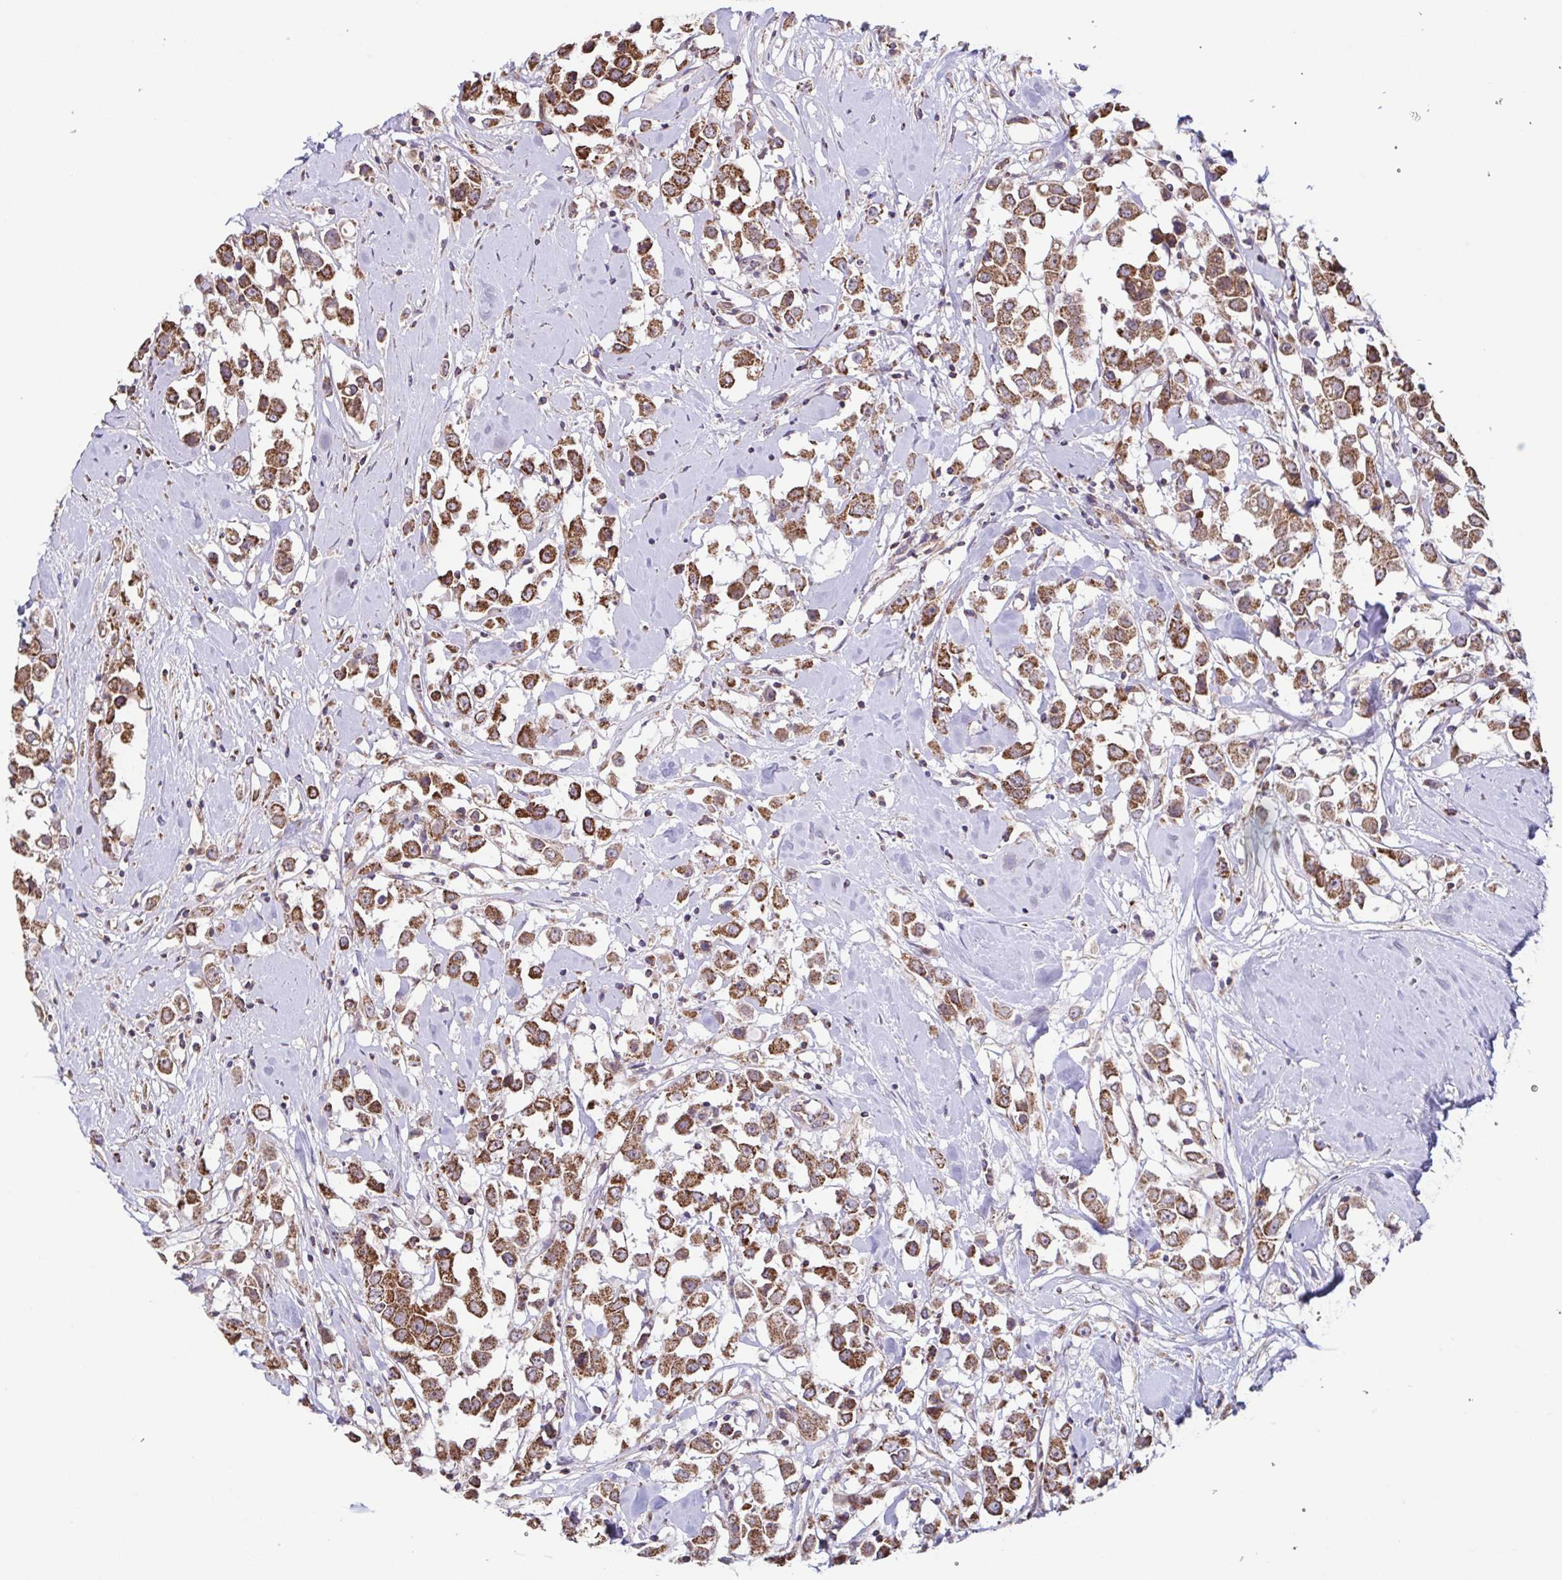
{"staining": {"intensity": "strong", "quantity": ">75%", "location": "cytoplasmic/membranous"}, "tissue": "breast cancer", "cell_type": "Tumor cells", "image_type": "cancer", "snomed": [{"axis": "morphology", "description": "Duct carcinoma"}, {"axis": "topography", "description": "Breast"}], "caption": "Immunohistochemical staining of human breast cancer (infiltrating ductal carcinoma) exhibits high levels of strong cytoplasmic/membranous protein expression in approximately >75% of tumor cells. (DAB (3,3'-diaminobenzidine) = brown stain, brightfield microscopy at high magnification).", "gene": "DIP2B", "patient": {"sex": "female", "age": 61}}